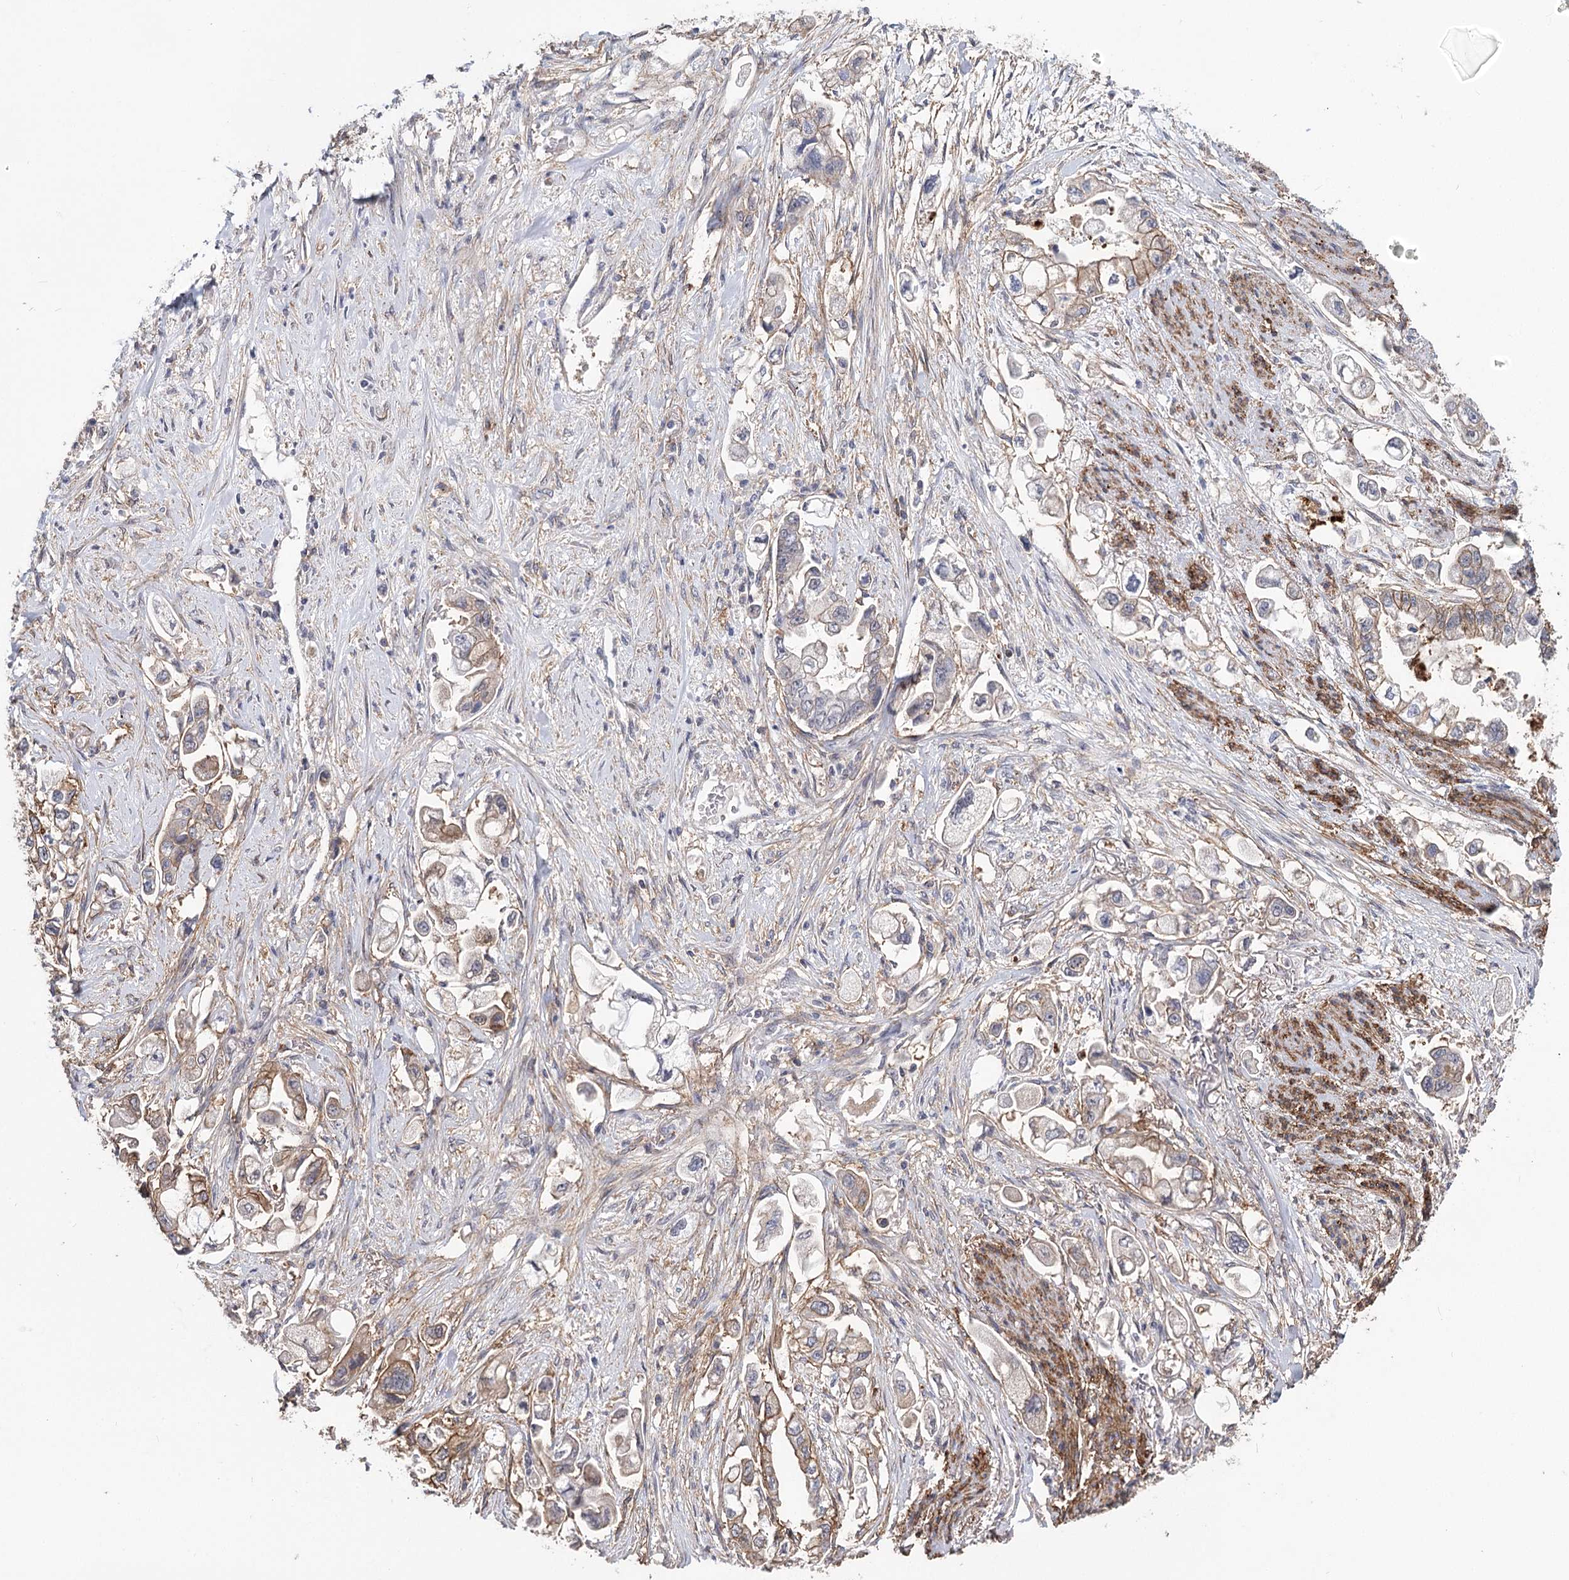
{"staining": {"intensity": "weak", "quantity": "25%-75%", "location": "cytoplasmic/membranous"}, "tissue": "stomach cancer", "cell_type": "Tumor cells", "image_type": "cancer", "snomed": [{"axis": "morphology", "description": "Adenocarcinoma, NOS"}, {"axis": "topography", "description": "Stomach"}], "caption": "High-power microscopy captured an IHC micrograph of stomach adenocarcinoma, revealing weak cytoplasmic/membranous positivity in approximately 25%-75% of tumor cells.", "gene": "TMEM218", "patient": {"sex": "male", "age": 62}}